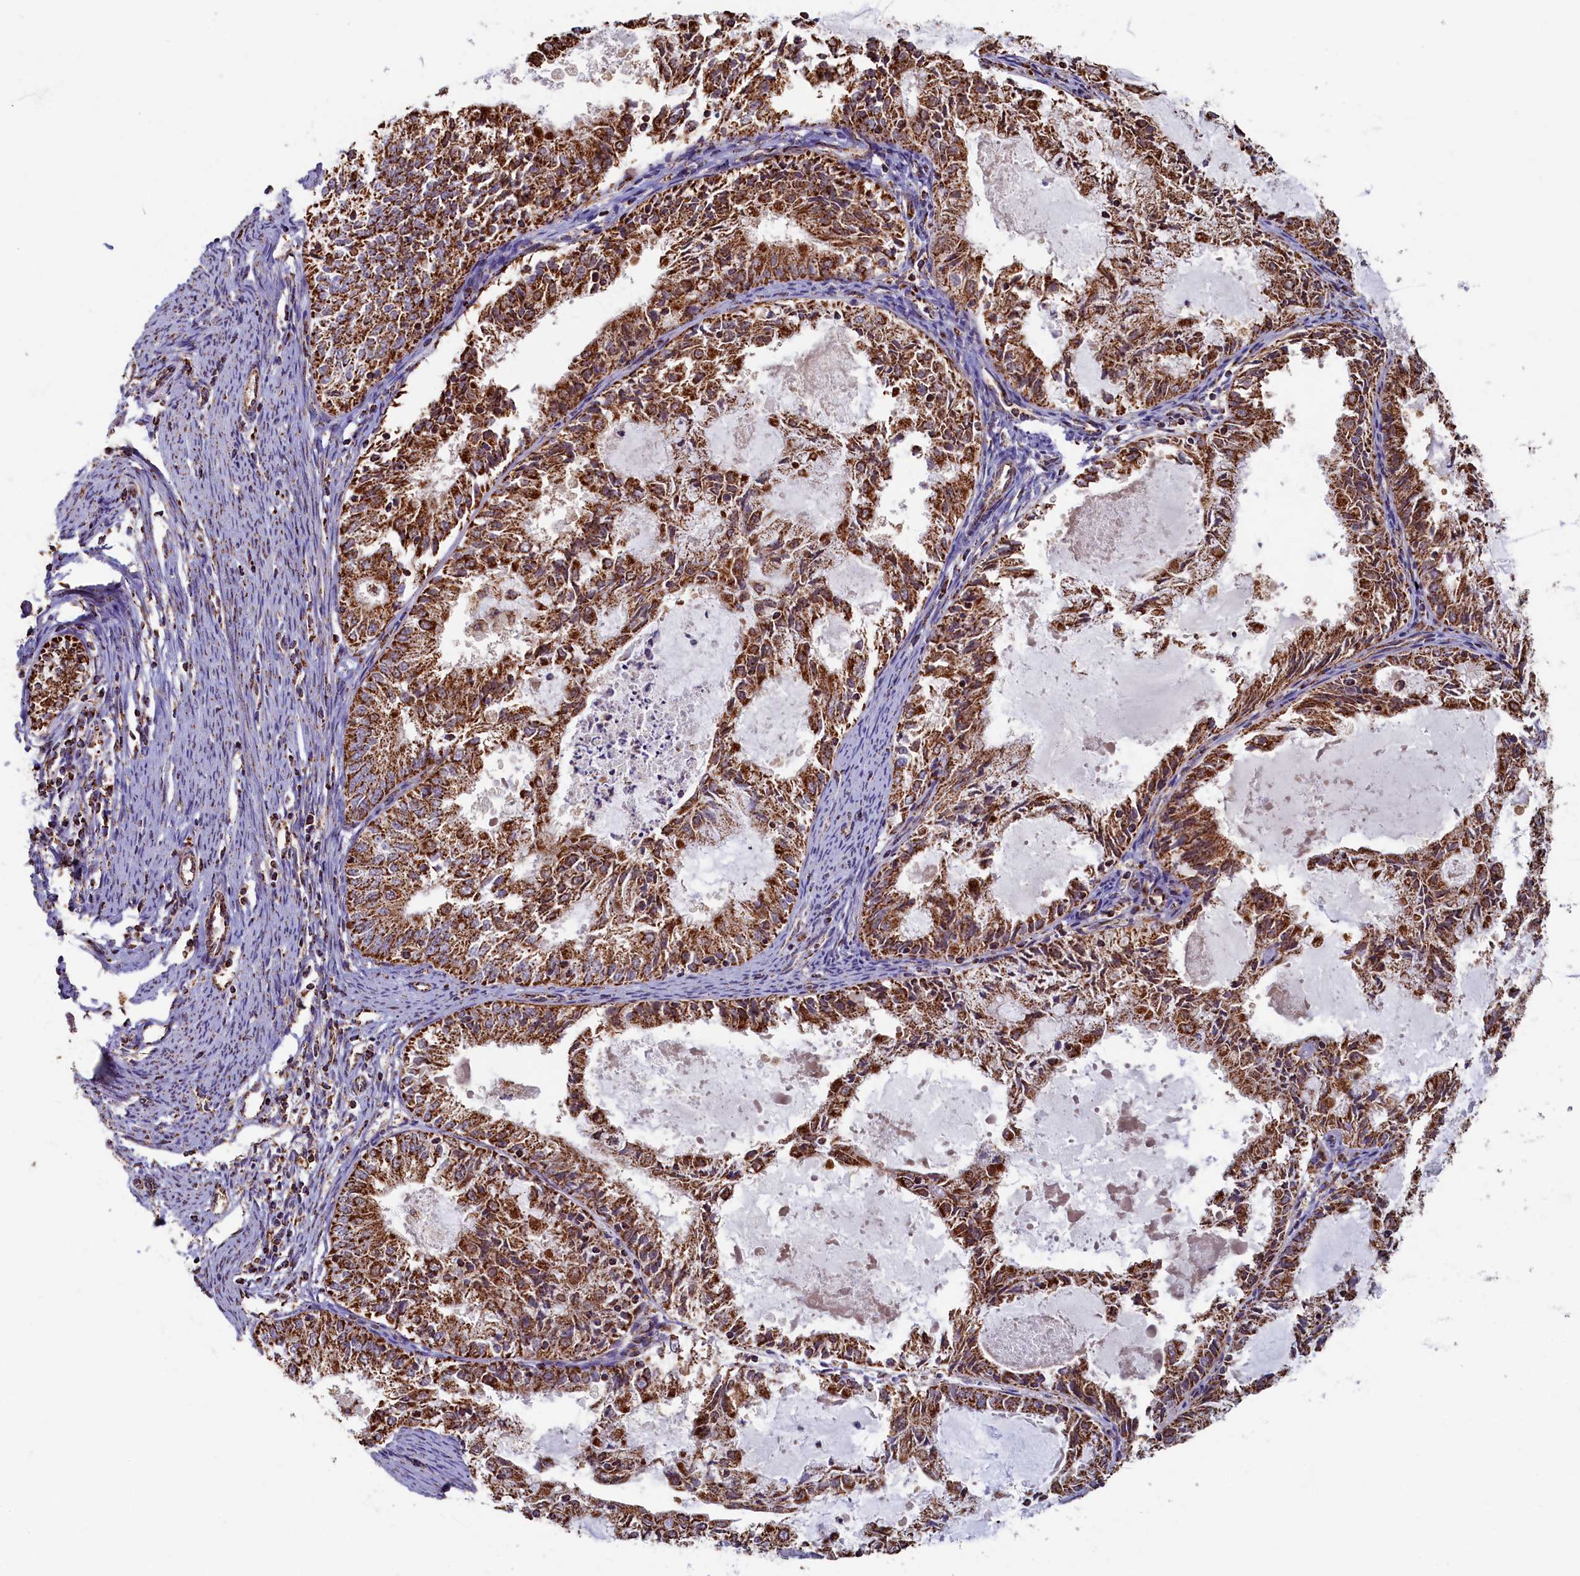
{"staining": {"intensity": "strong", "quantity": ">75%", "location": "cytoplasmic/membranous"}, "tissue": "endometrial cancer", "cell_type": "Tumor cells", "image_type": "cancer", "snomed": [{"axis": "morphology", "description": "Adenocarcinoma, NOS"}, {"axis": "topography", "description": "Endometrium"}], "caption": "Tumor cells demonstrate high levels of strong cytoplasmic/membranous staining in approximately >75% of cells in human adenocarcinoma (endometrial).", "gene": "SPR", "patient": {"sex": "female", "age": 57}}